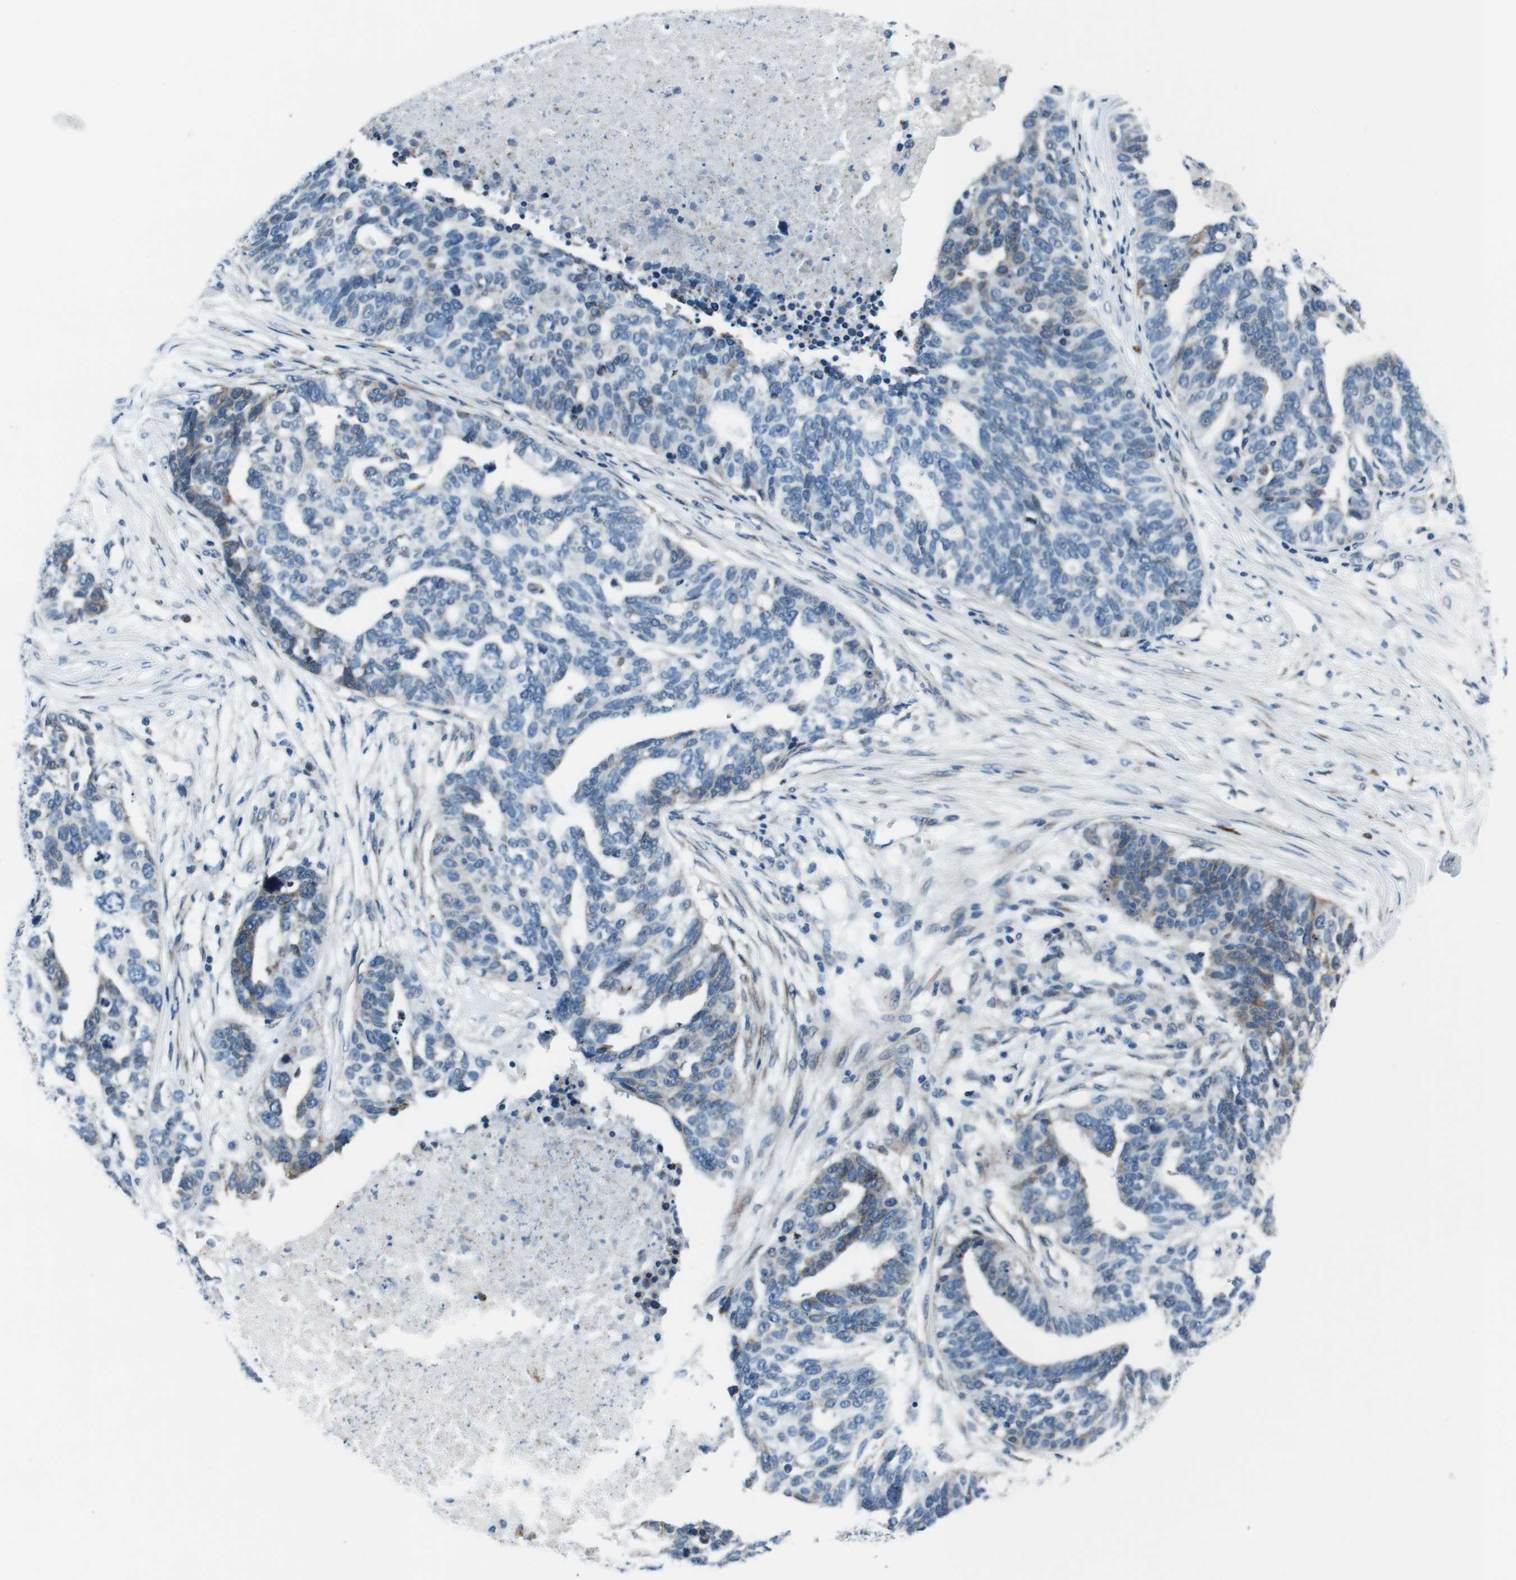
{"staining": {"intensity": "weak", "quantity": "<25%", "location": "cytoplasmic/membranous"}, "tissue": "ovarian cancer", "cell_type": "Tumor cells", "image_type": "cancer", "snomed": [{"axis": "morphology", "description": "Cystadenocarcinoma, serous, NOS"}, {"axis": "topography", "description": "Ovary"}], "caption": "DAB (3,3'-diaminobenzidine) immunohistochemical staining of ovarian cancer (serous cystadenocarcinoma) displays no significant staining in tumor cells. The staining was performed using DAB (3,3'-diaminobenzidine) to visualize the protein expression in brown, while the nuclei were stained in blue with hematoxylin (Magnification: 20x).", "gene": "NUCB2", "patient": {"sex": "female", "age": 59}}